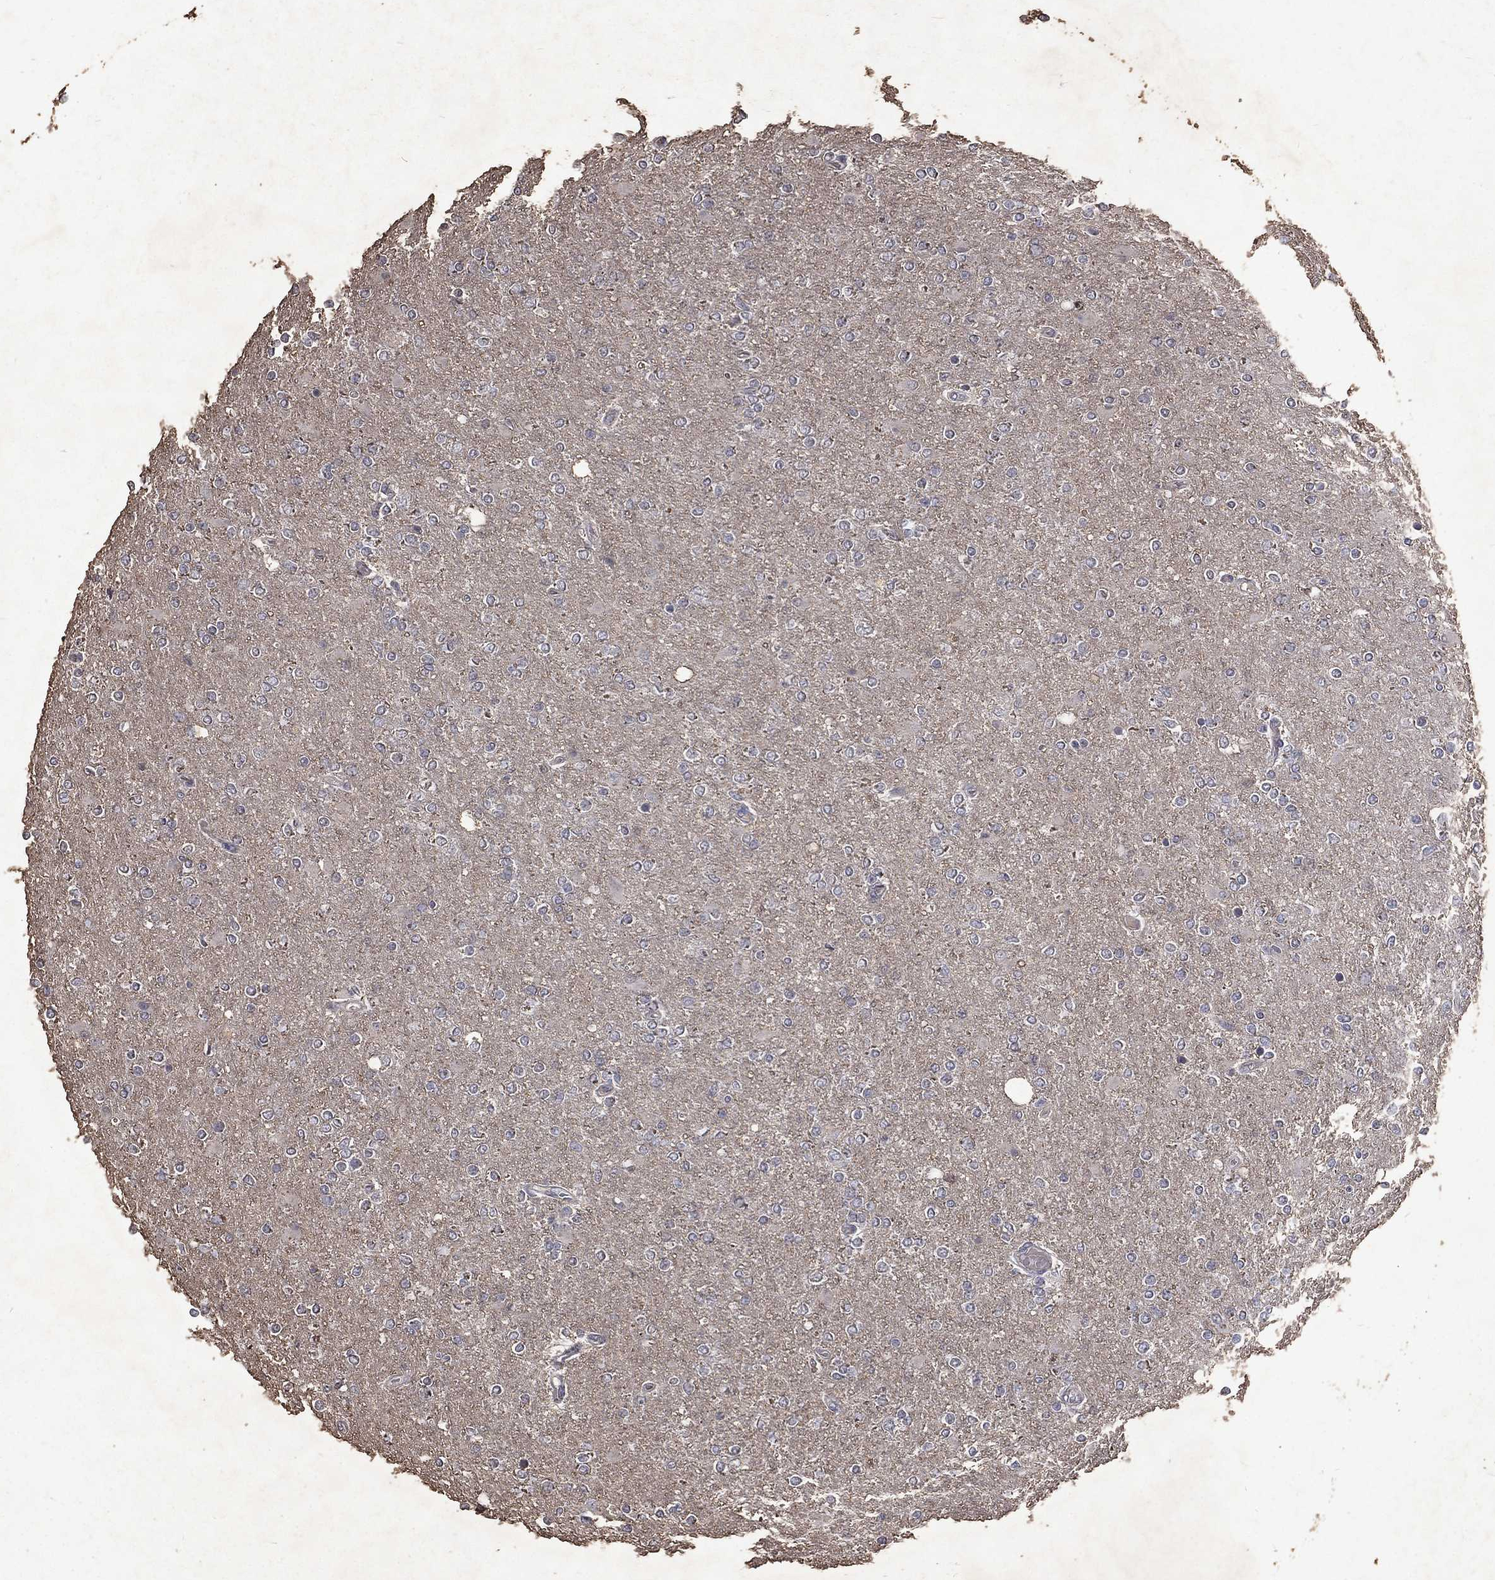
{"staining": {"intensity": "negative", "quantity": "none", "location": "none"}, "tissue": "glioma", "cell_type": "Tumor cells", "image_type": "cancer", "snomed": [{"axis": "morphology", "description": "Glioma, malignant, High grade"}, {"axis": "topography", "description": "Cerebral cortex"}], "caption": "DAB (3,3'-diaminobenzidine) immunohistochemical staining of glioma reveals no significant positivity in tumor cells. The staining is performed using DAB brown chromogen with nuclei counter-stained in using hematoxylin.", "gene": "SLC34A2", "patient": {"sex": "male", "age": 70}}